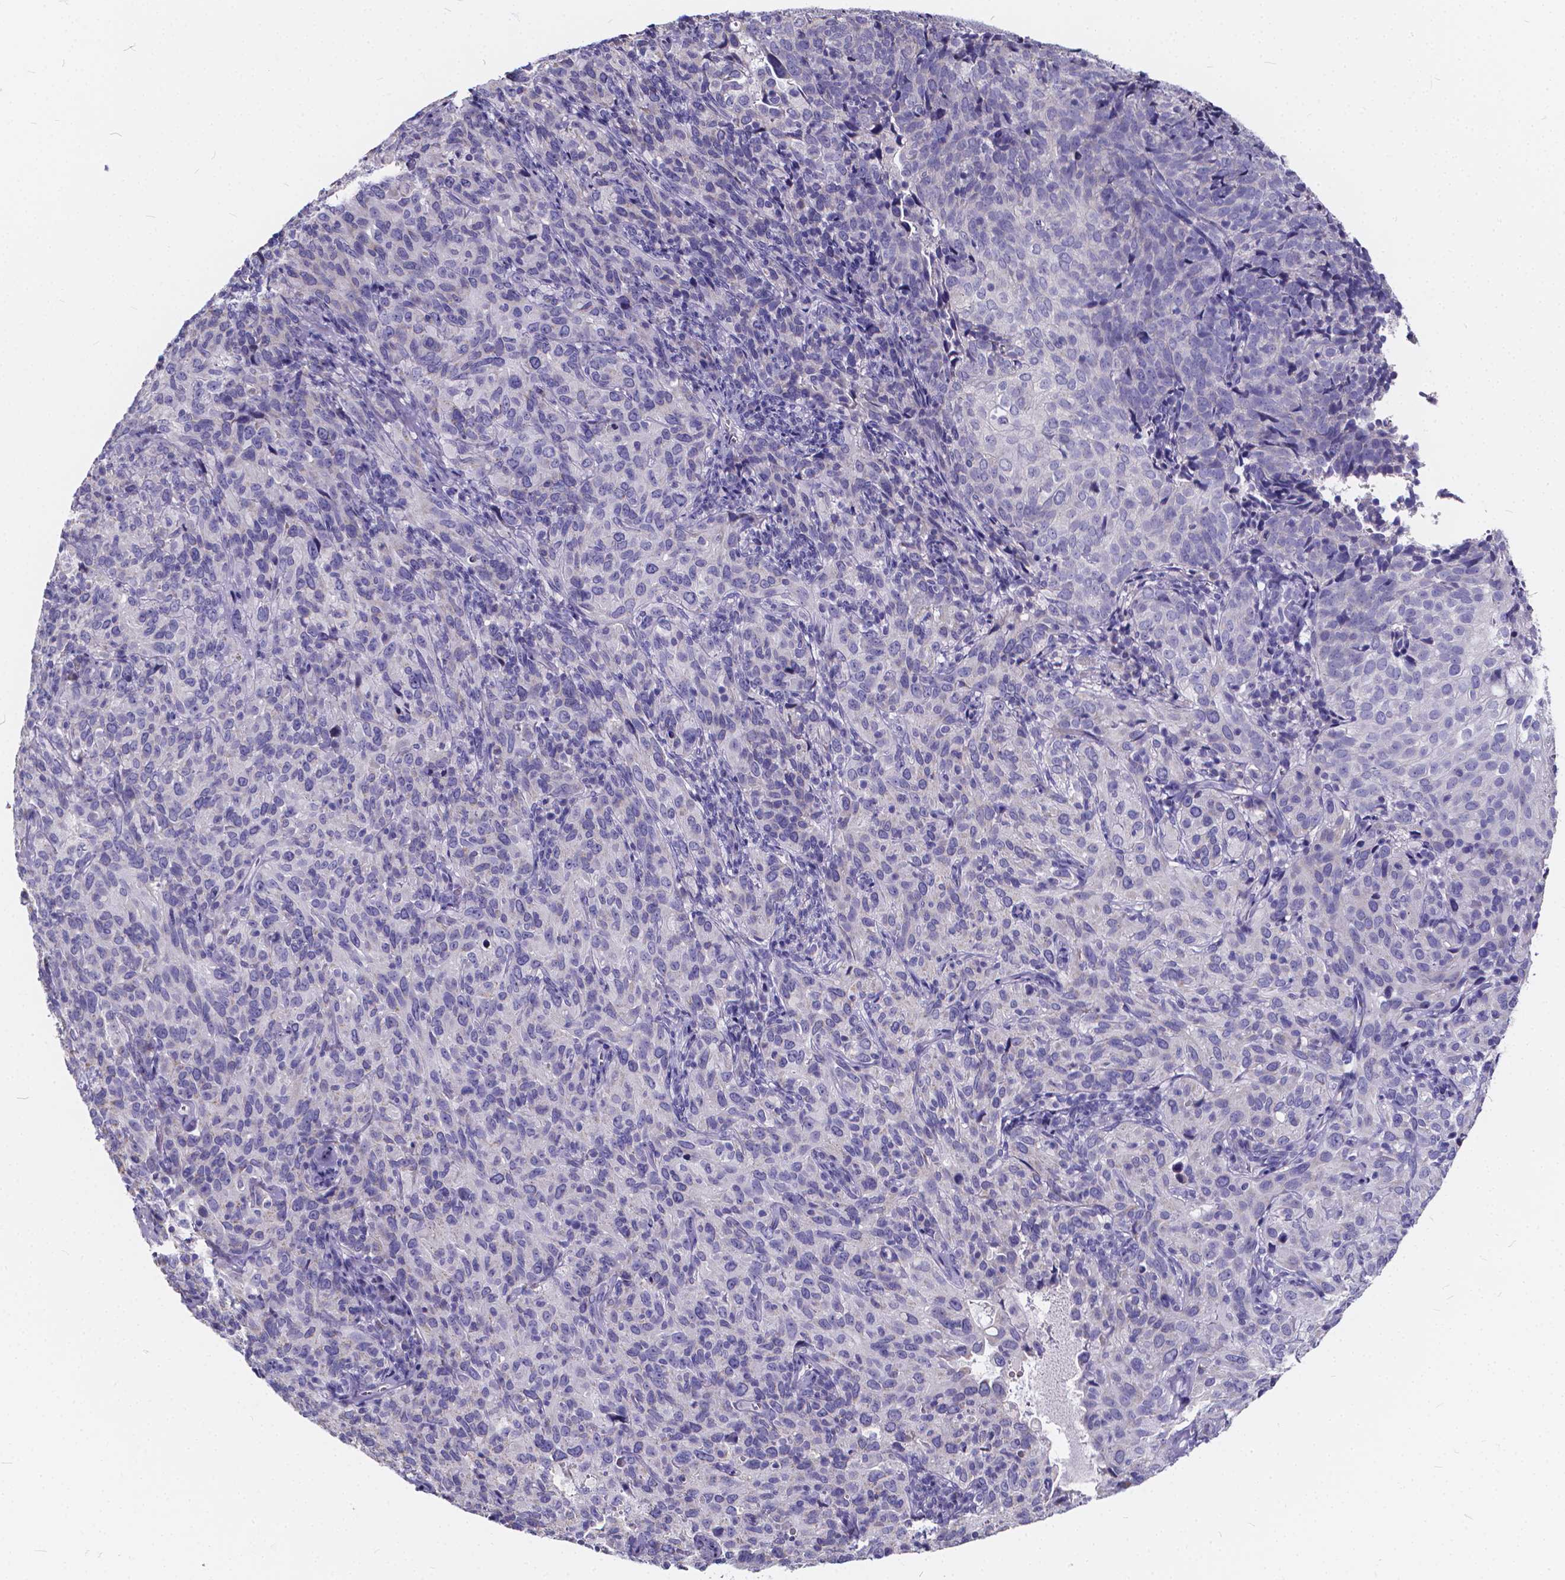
{"staining": {"intensity": "negative", "quantity": "none", "location": "none"}, "tissue": "cervical cancer", "cell_type": "Tumor cells", "image_type": "cancer", "snomed": [{"axis": "morphology", "description": "Squamous cell carcinoma, NOS"}, {"axis": "topography", "description": "Cervix"}], "caption": "A micrograph of human cervical squamous cell carcinoma is negative for staining in tumor cells.", "gene": "SPEF2", "patient": {"sex": "female", "age": 51}}